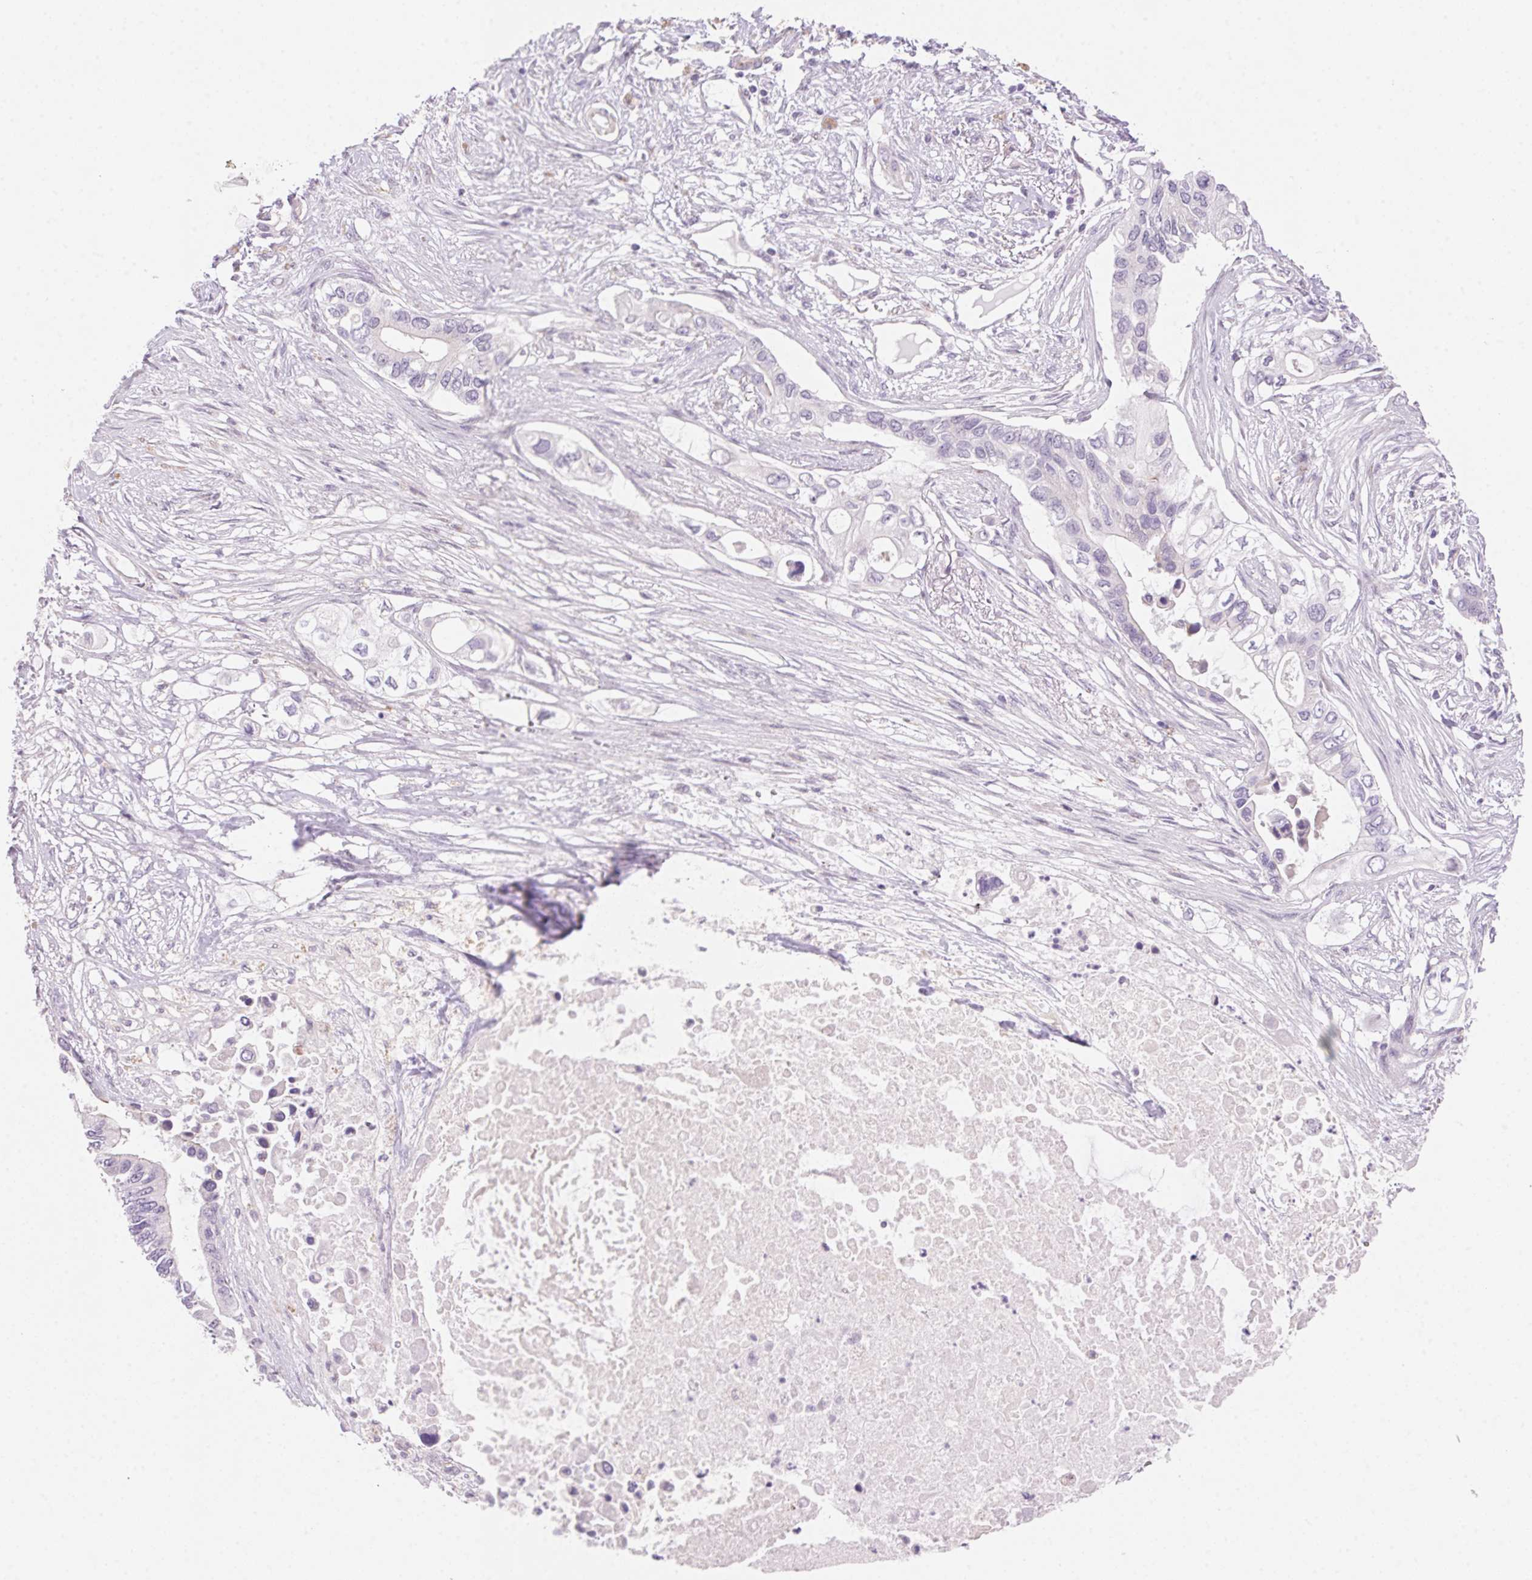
{"staining": {"intensity": "negative", "quantity": "none", "location": "none"}, "tissue": "pancreatic cancer", "cell_type": "Tumor cells", "image_type": "cancer", "snomed": [{"axis": "morphology", "description": "Adenocarcinoma, NOS"}, {"axis": "topography", "description": "Pancreas"}], "caption": "The micrograph displays no staining of tumor cells in adenocarcinoma (pancreatic).", "gene": "TEKT1", "patient": {"sex": "female", "age": 63}}